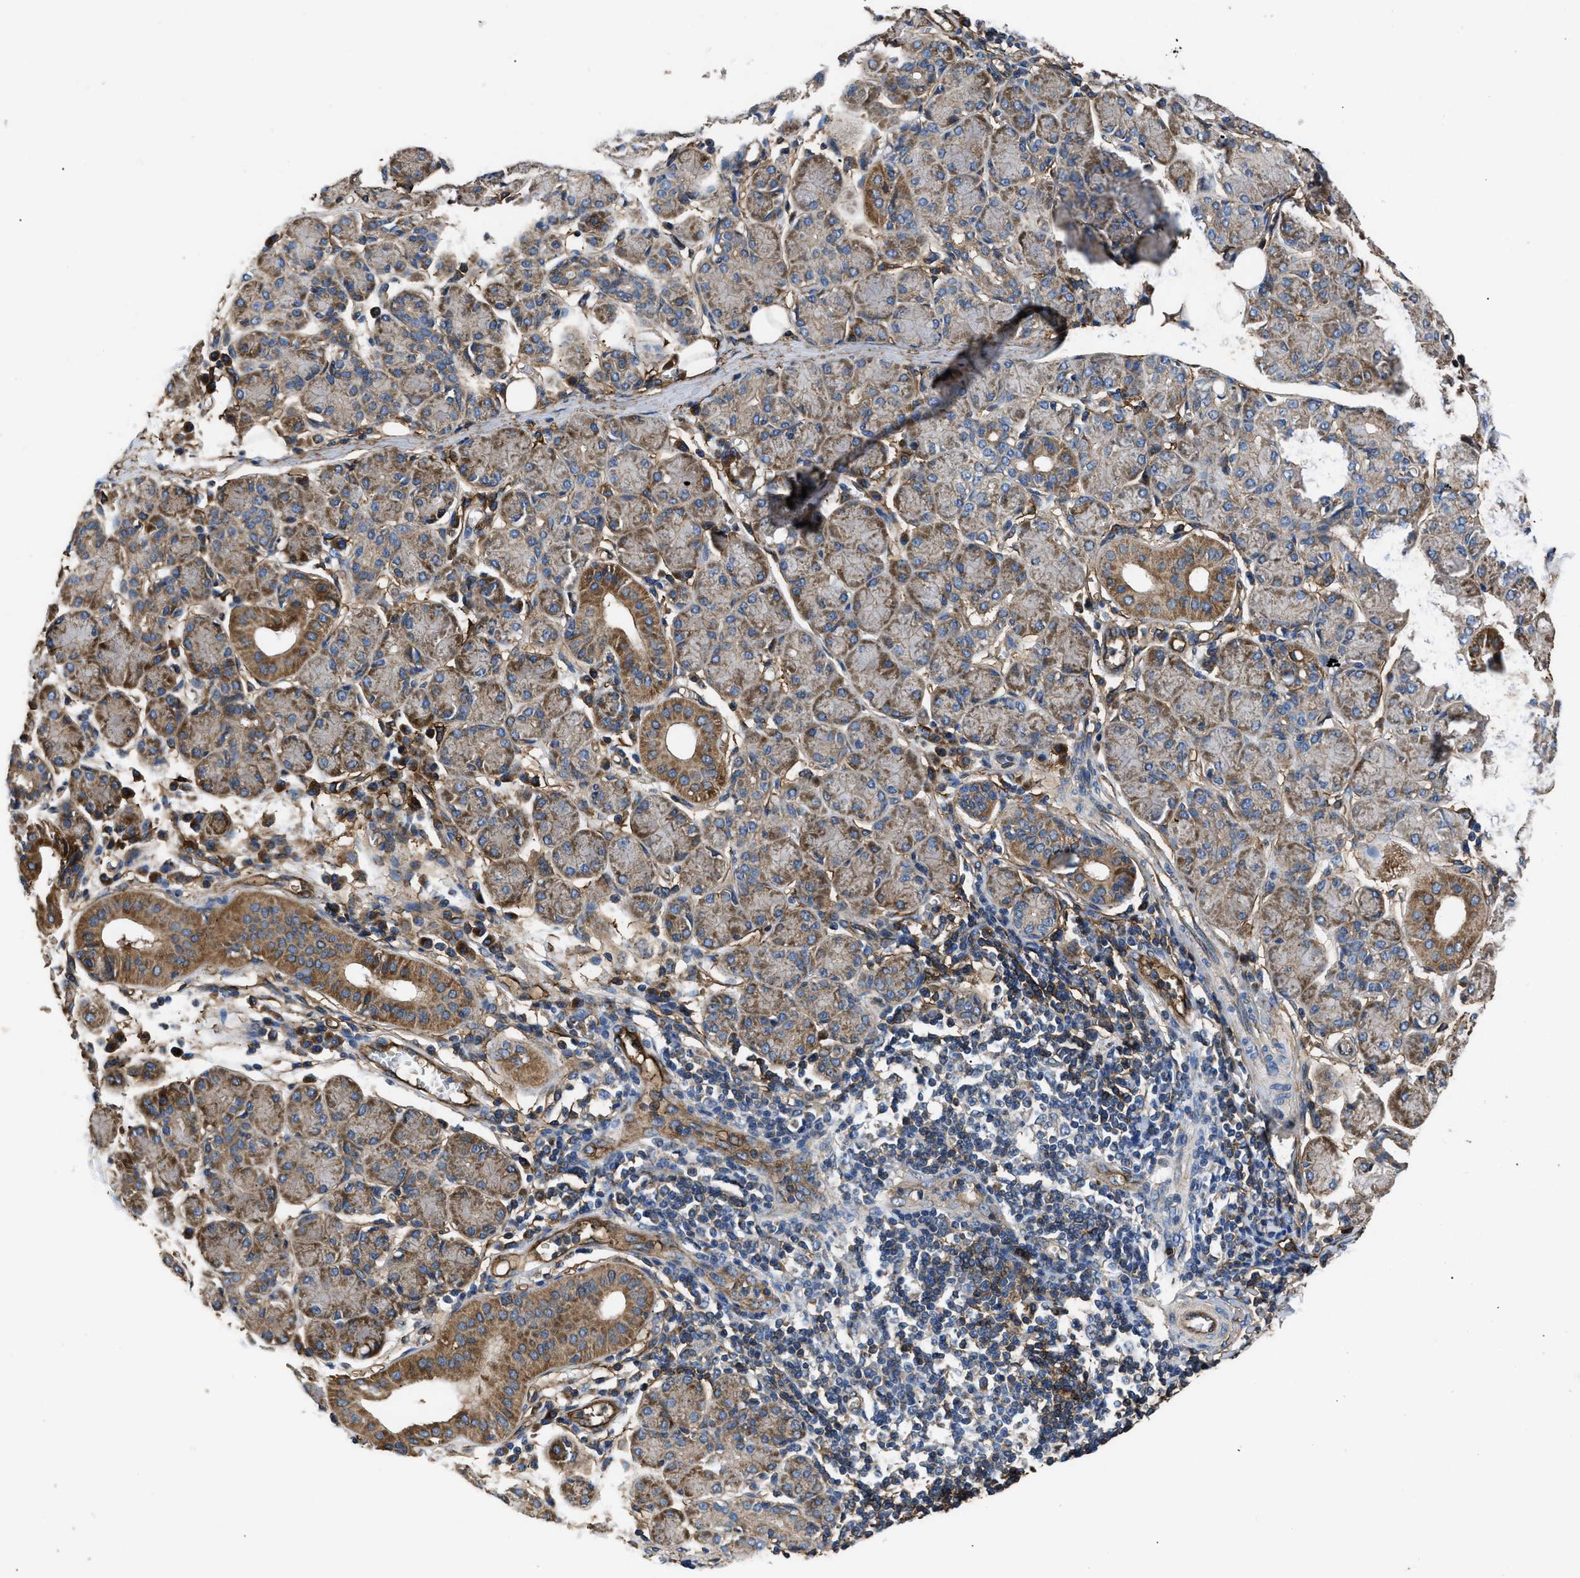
{"staining": {"intensity": "moderate", "quantity": "25%-75%", "location": "cytoplasmic/membranous"}, "tissue": "salivary gland", "cell_type": "Glandular cells", "image_type": "normal", "snomed": [{"axis": "morphology", "description": "Normal tissue, NOS"}, {"axis": "morphology", "description": "Inflammation, NOS"}, {"axis": "topography", "description": "Lymph node"}, {"axis": "topography", "description": "Salivary gland"}], "caption": "High-magnification brightfield microscopy of benign salivary gland stained with DAB (brown) and counterstained with hematoxylin (blue). glandular cells exhibit moderate cytoplasmic/membranous positivity is present in about25%-75% of cells.", "gene": "NT5E", "patient": {"sex": "male", "age": 3}}